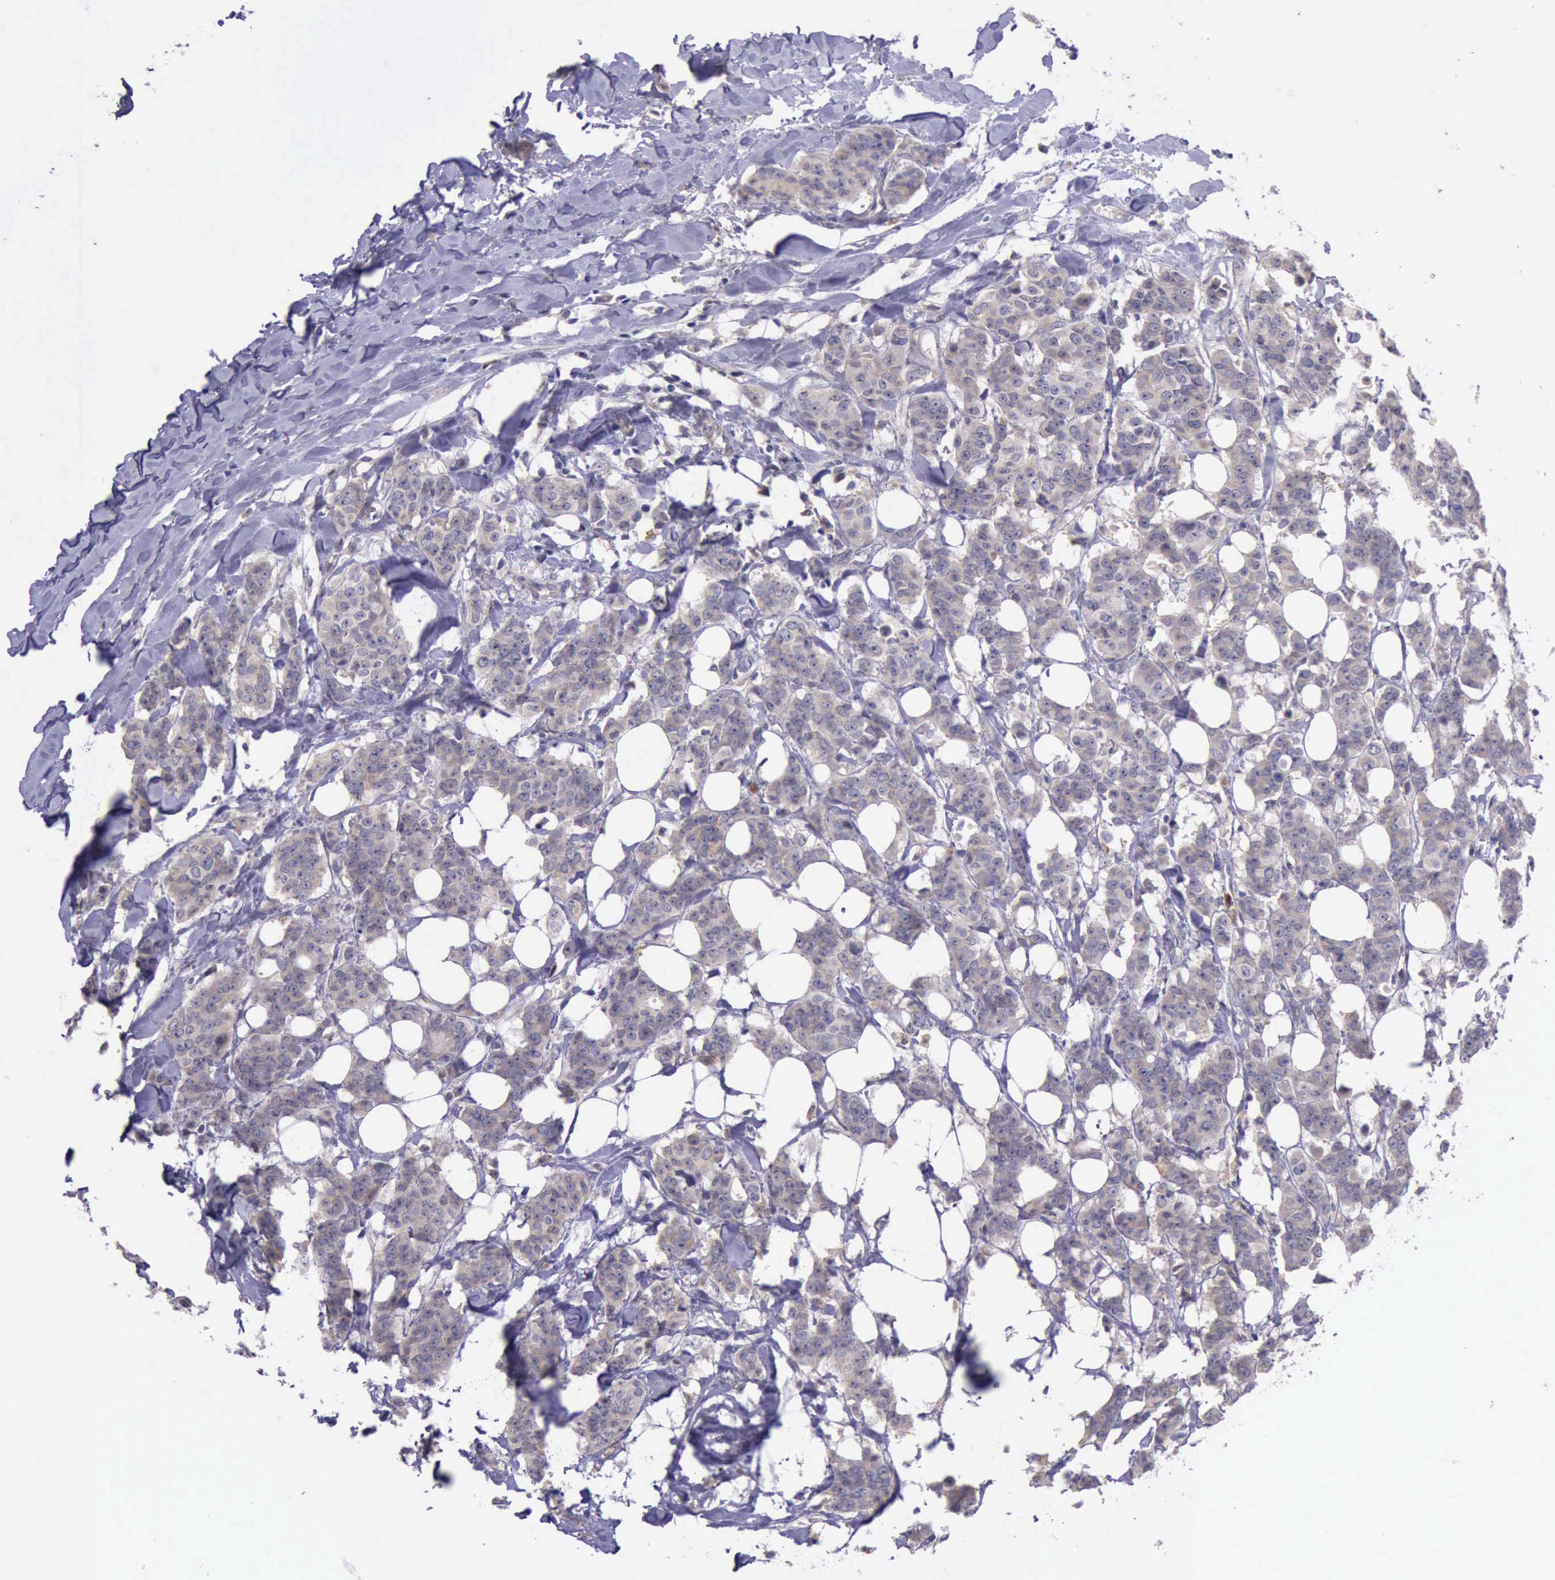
{"staining": {"intensity": "weak", "quantity": ">75%", "location": "cytoplasmic/membranous"}, "tissue": "breast cancer", "cell_type": "Tumor cells", "image_type": "cancer", "snomed": [{"axis": "morphology", "description": "Duct carcinoma"}, {"axis": "topography", "description": "Breast"}], "caption": "A brown stain highlights weak cytoplasmic/membranous staining of a protein in human breast invasive ductal carcinoma tumor cells.", "gene": "PLEK2", "patient": {"sex": "female", "age": 40}}